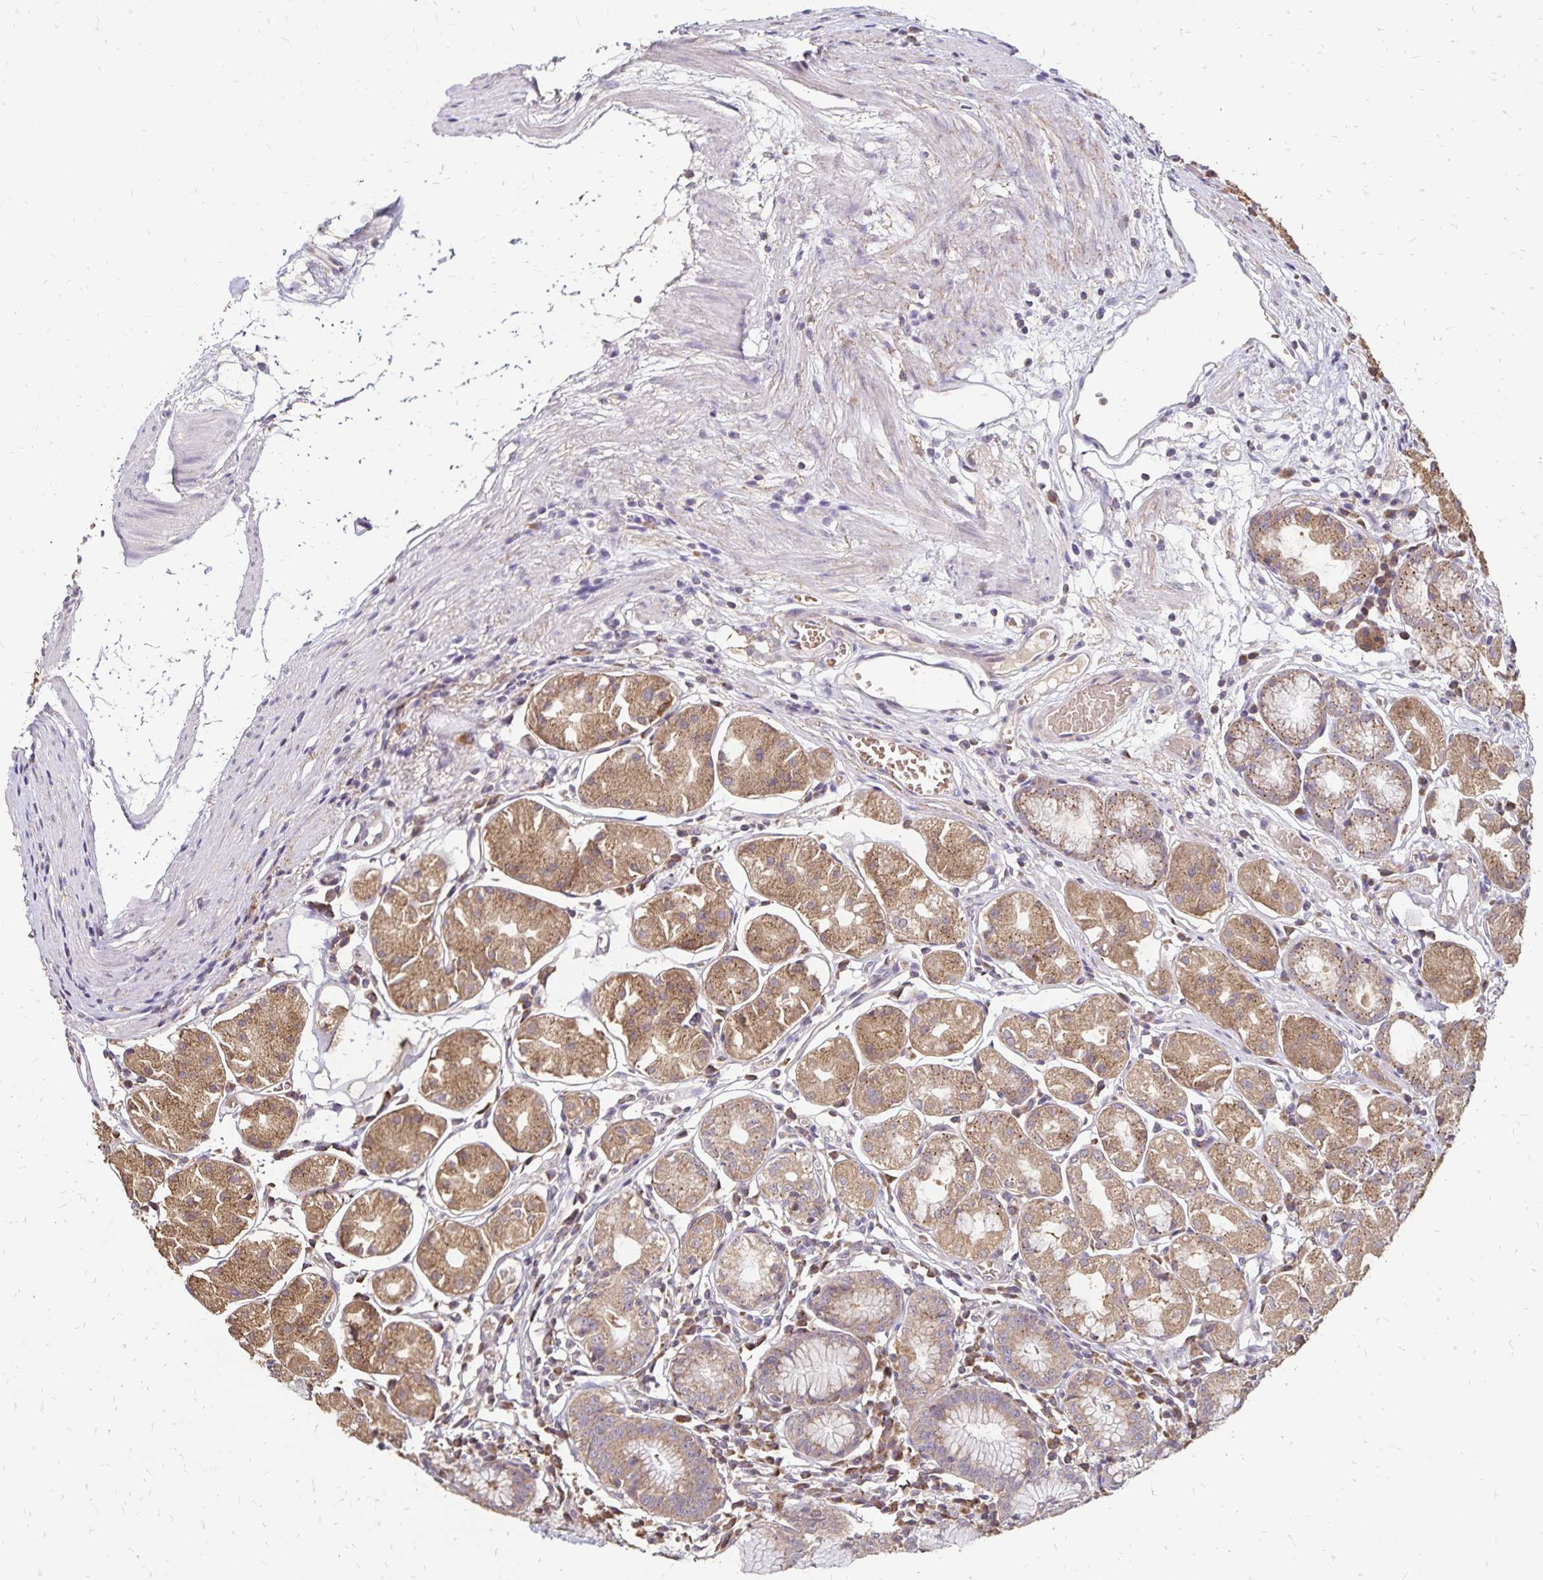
{"staining": {"intensity": "moderate", "quantity": "25%-75%", "location": "cytoplasmic/membranous"}, "tissue": "stomach", "cell_type": "Glandular cells", "image_type": "normal", "snomed": [{"axis": "morphology", "description": "Normal tissue, NOS"}, {"axis": "topography", "description": "Stomach"}], "caption": "Glandular cells display medium levels of moderate cytoplasmic/membranous positivity in approximately 25%-75% of cells in unremarkable human stomach.", "gene": "EMC10", "patient": {"sex": "male", "age": 55}}